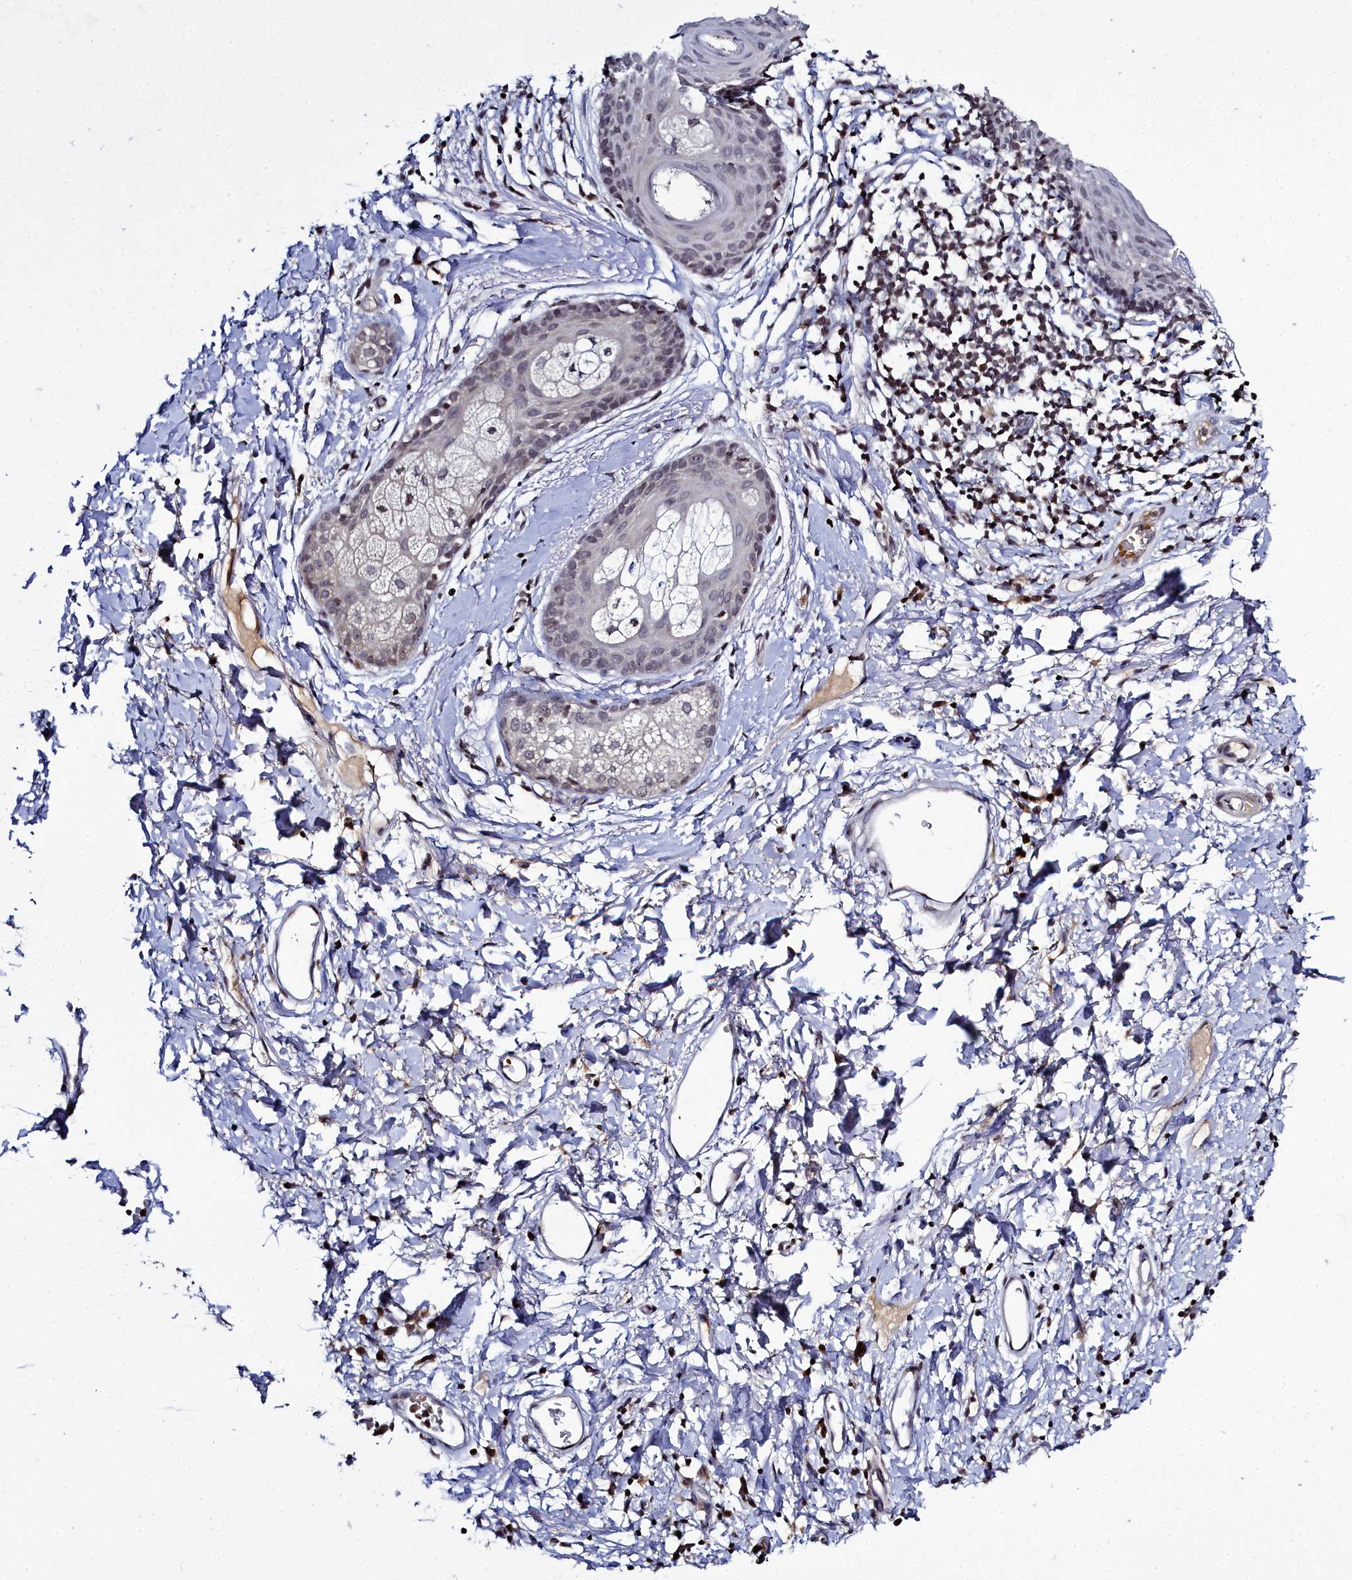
{"staining": {"intensity": "negative", "quantity": "none", "location": "none"}, "tissue": "skin", "cell_type": "Epidermal cells", "image_type": "normal", "snomed": [{"axis": "morphology", "description": "Normal tissue, NOS"}, {"axis": "topography", "description": "Vulva"}], "caption": "Immunohistochemistry photomicrograph of unremarkable skin: skin stained with DAB (3,3'-diaminobenzidine) demonstrates no significant protein staining in epidermal cells. Nuclei are stained in blue.", "gene": "FZD4", "patient": {"sex": "female", "age": 66}}